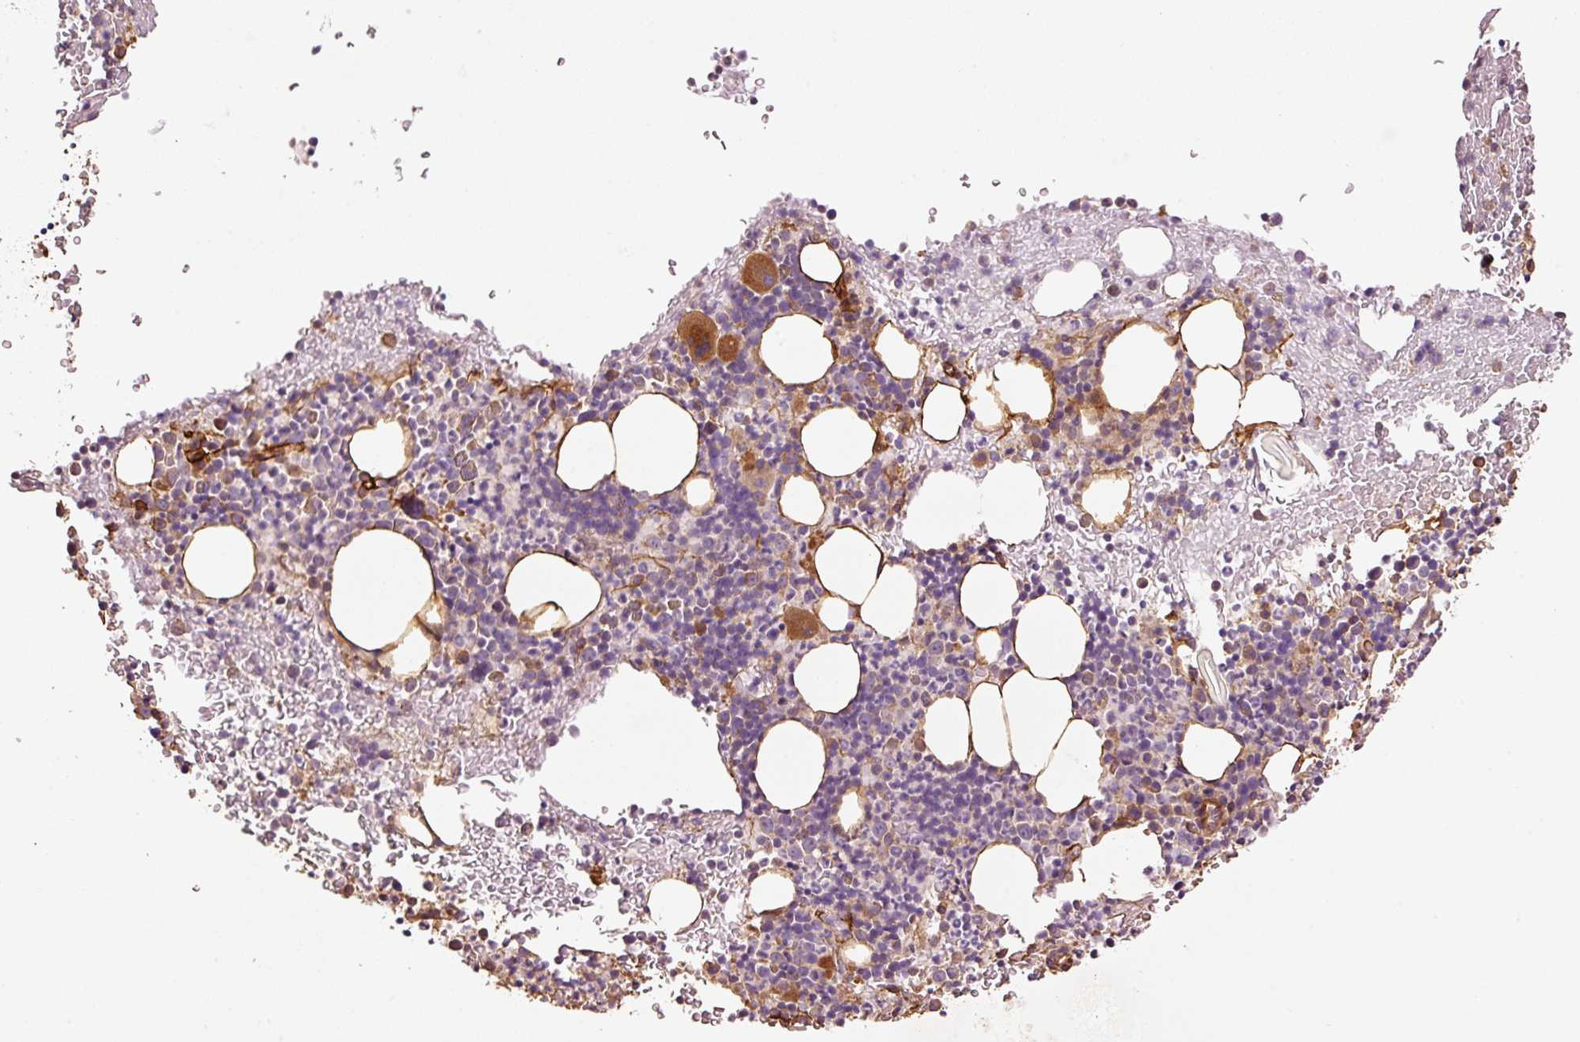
{"staining": {"intensity": "strong", "quantity": "<25%", "location": "cytoplasmic/membranous"}, "tissue": "bone marrow", "cell_type": "Hematopoietic cells", "image_type": "normal", "snomed": [{"axis": "morphology", "description": "Normal tissue, NOS"}, {"axis": "topography", "description": "Bone marrow"}], "caption": "Immunohistochemistry (IHC) of unremarkable human bone marrow demonstrates medium levels of strong cytoplasmic/membranous expression in approximately <25% of hematopoietic cells.", "gene": "NID2", "patient": {"sex": "male", "age": 61}}